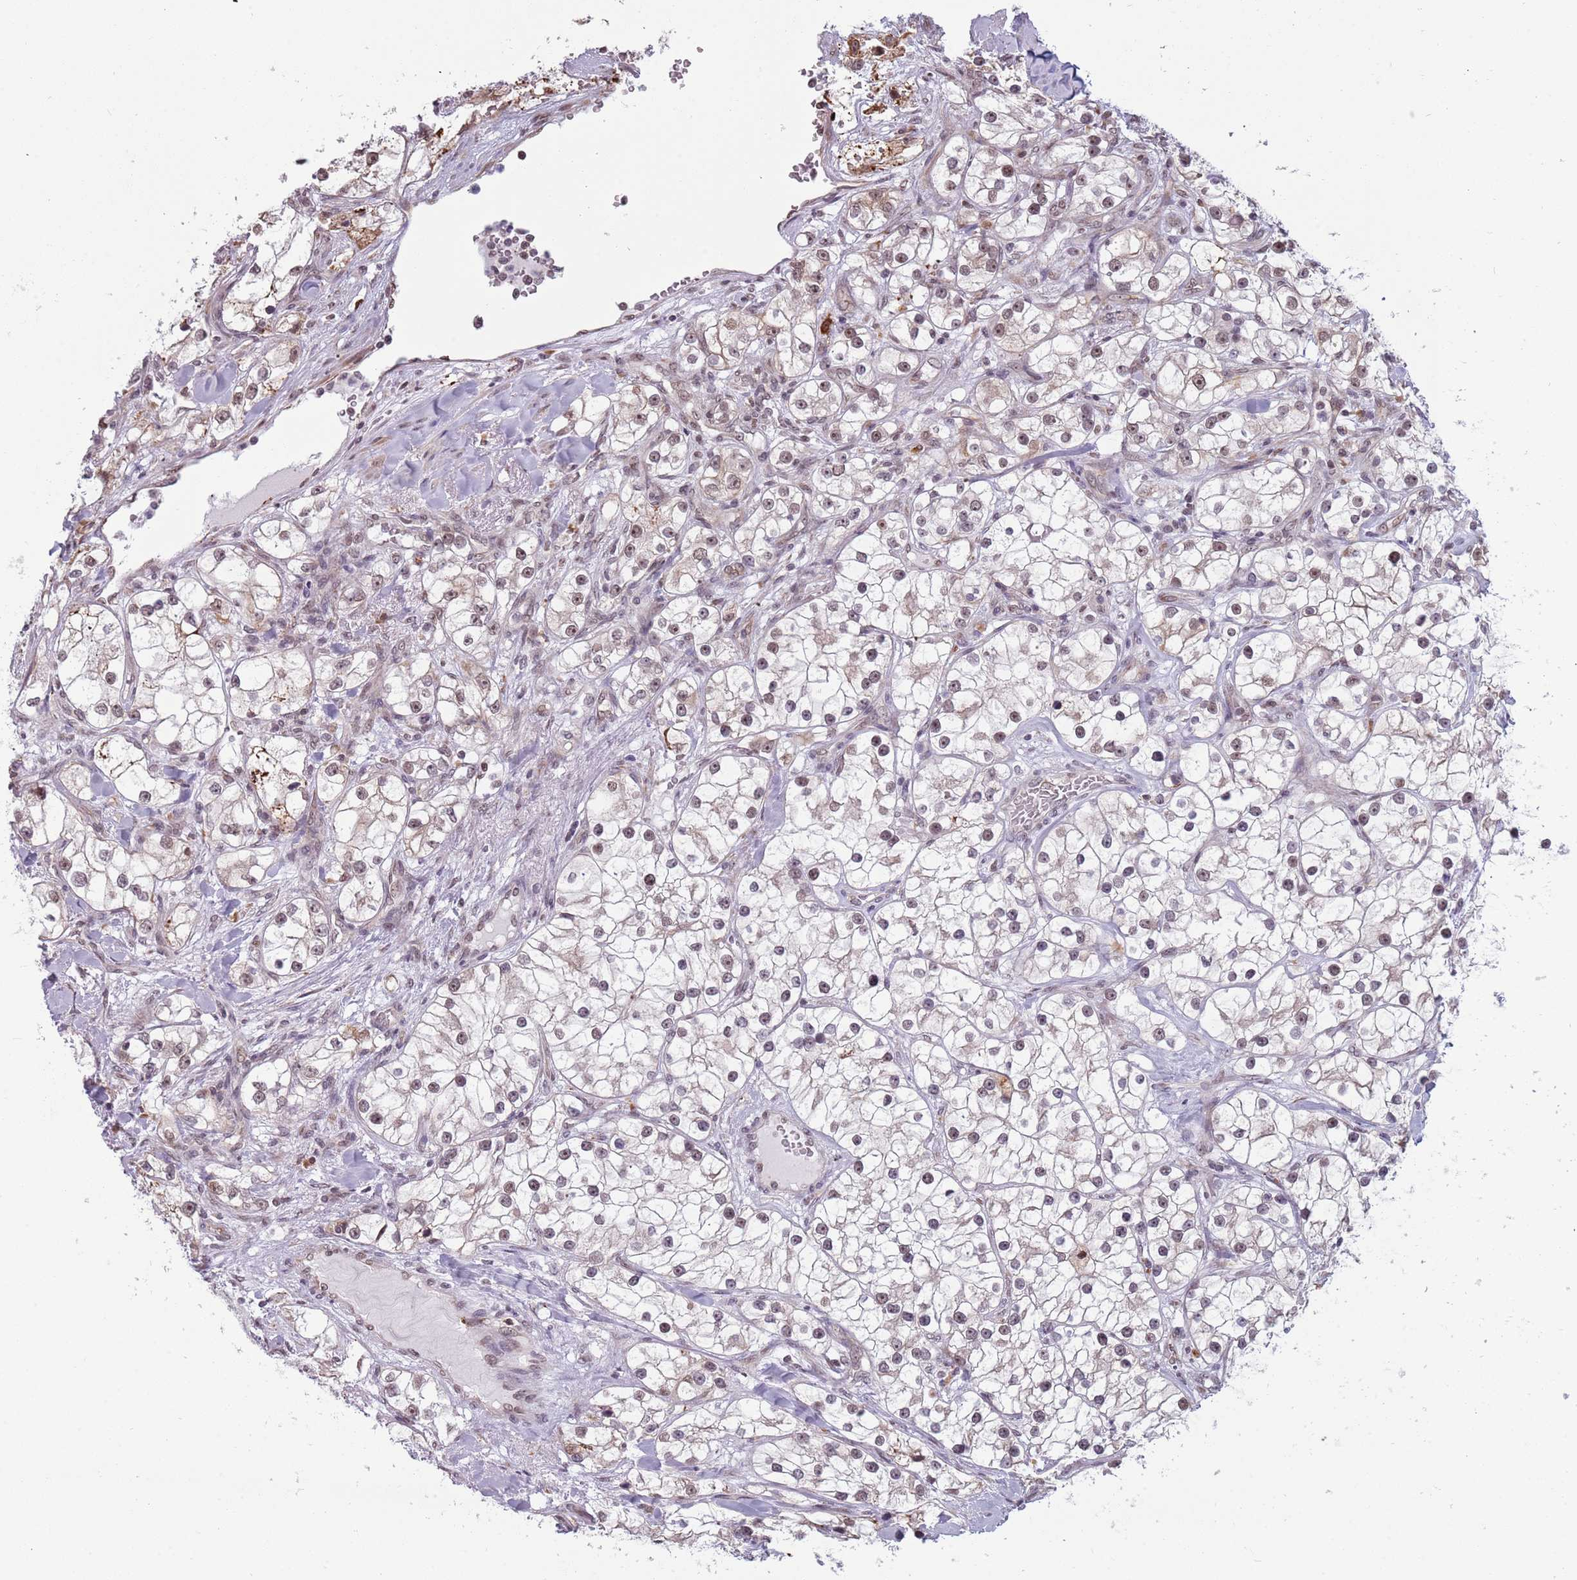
{"staining": {"intensity": "weak", "quantity": "25%-75%", "location": "nuclear"}, "tissue": "renal cancer", "cell_type": "Tumor cells", "image_type": "cancer", "snomed": [{"axis": "morphology", "description": "Adenocarcinoma, NOS"}, {"axis": "topography", "description": "Kidney"}], "caption": "Protein analysis of adenocarcinoma (renal) tissue displays weak nuclear staining in approximately 25%-75% of tumor cells. (DAB IHC with brightfield microscopy, high magnification).", "gene": "BARD1", "patient": {"sex": "male", "age": 77}}